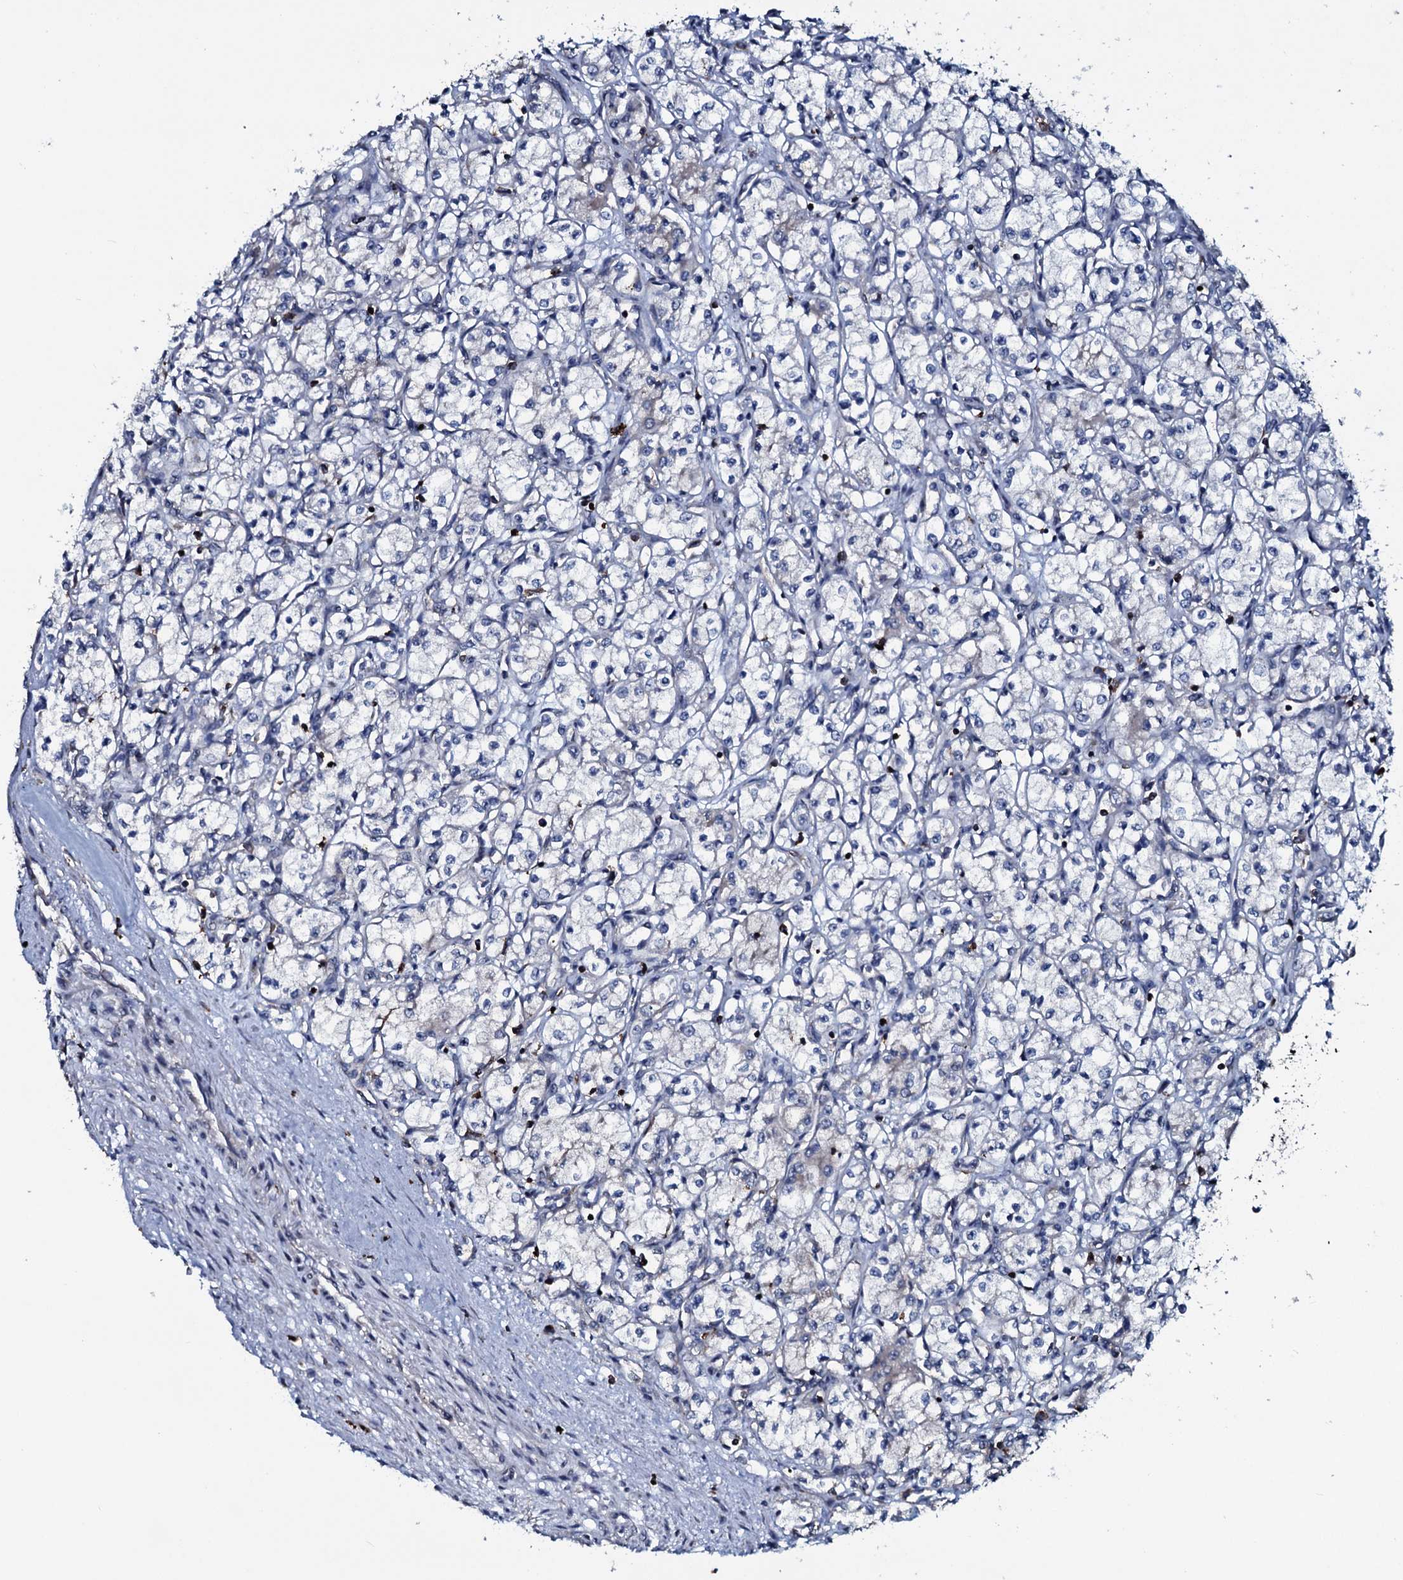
{"staining": {"intensity": "negative", "quantity": "none", "location": "none"}, "tissue": "renal cancer", "cell_type": "Tumor cells", "image_type": "cancer", "snomed": [{"axis": "morphology", "description": "Adenocarcinoma, NOS"}, {"axis": "topography", "description": "Kidney"}], "caption": "Micrograph shows no protein positivity in tumor cells of adenocarcinoma (renal) tissue.", "gene": "OGFOD2", "patient": {"sex": "male", "age": 59}}